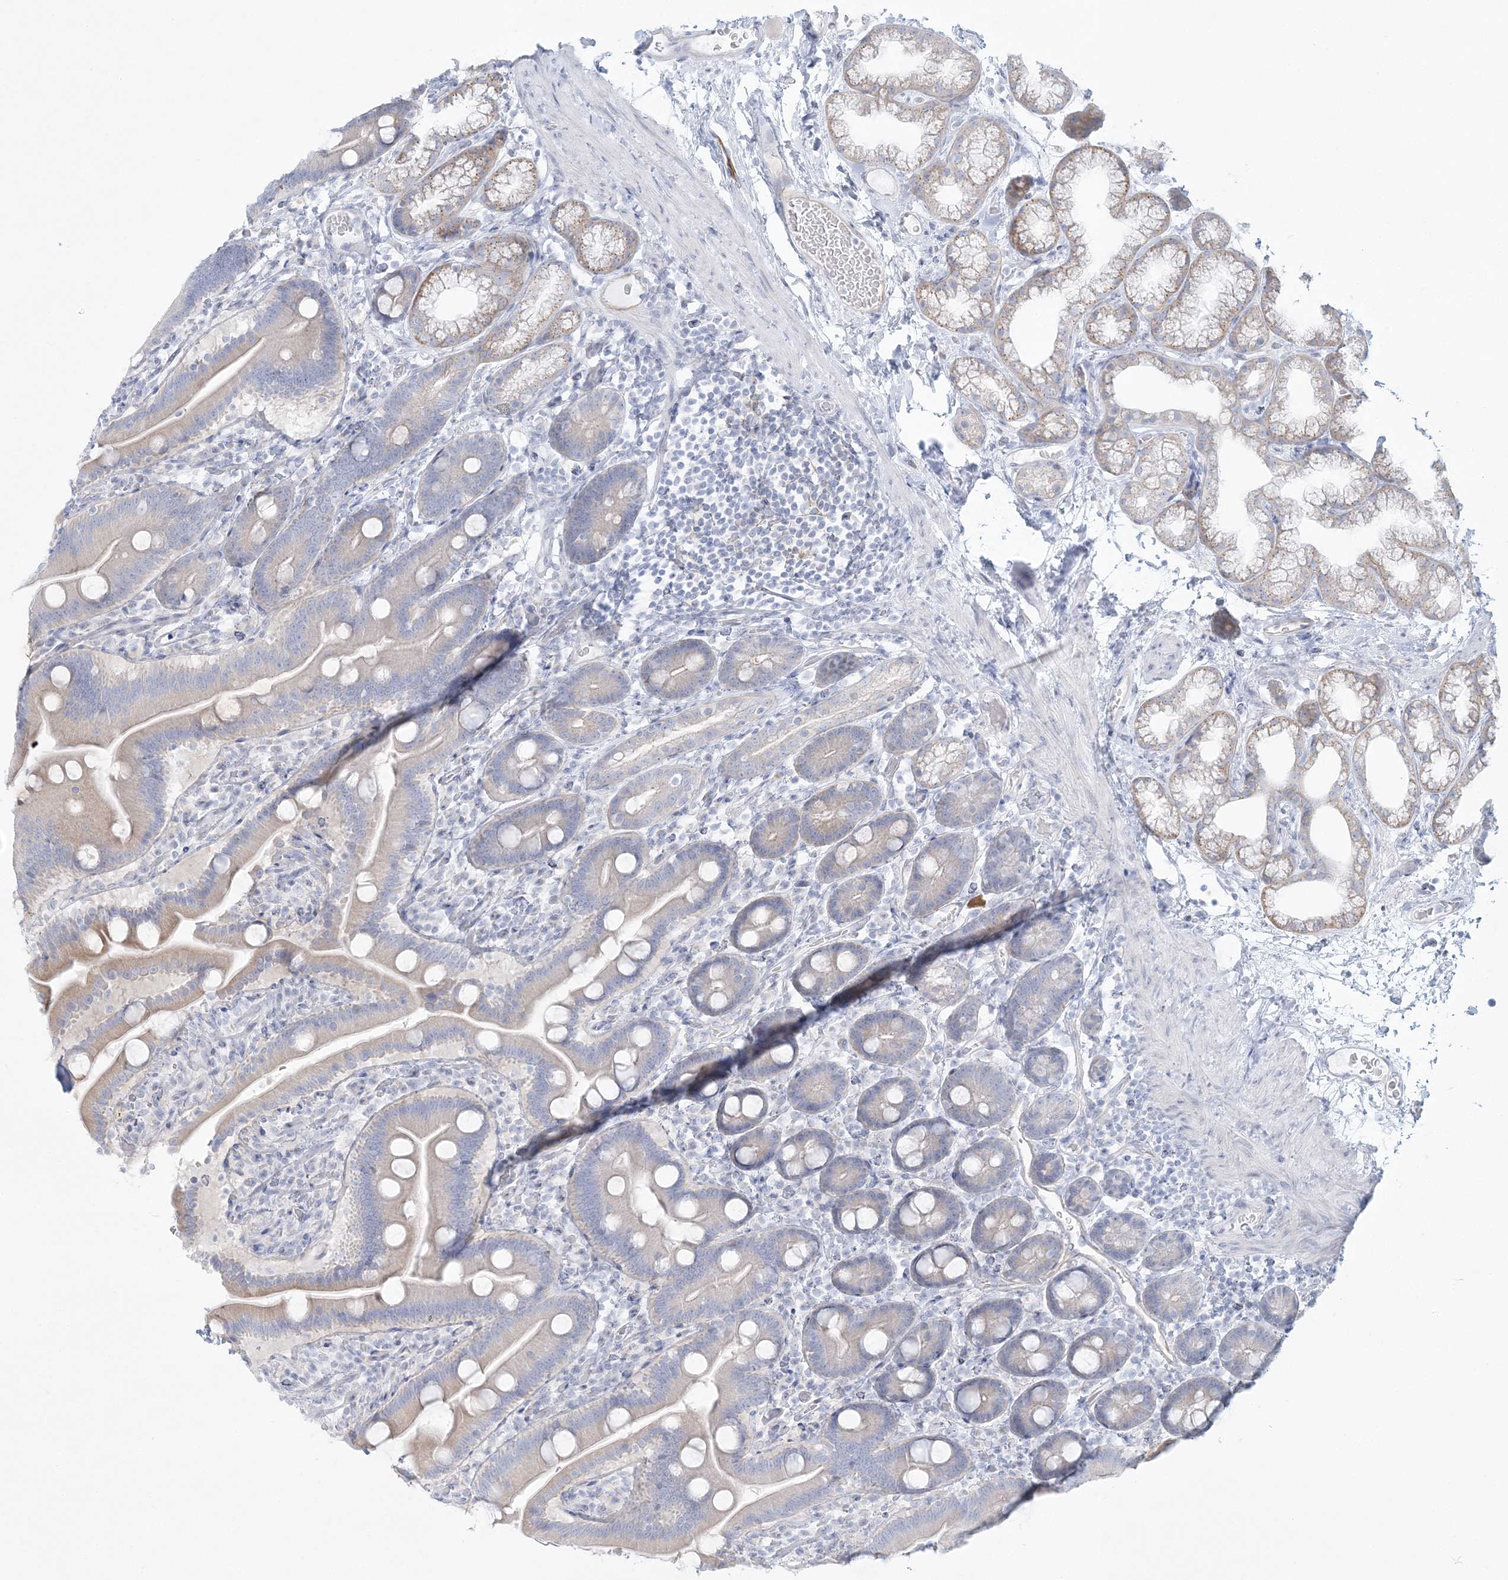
{"staining": {"intensity": "negative", "quantity": "none", "location": "none"}, "tissue": "duodenum", "cell_type": "Glandular cells", "image_type": "normal", "snomed": [{"axis": "morphology", "description": "Normal tissue, NOS"}, {"axis": "topography", "description": "Duodenum"}], "caption": "An immunohistochemistry (IHC) histopathology image of benign duodenum is shown. There is no staining in glandular cells of duodenum.", "gene": "ADGB", "patient": {"sex": "male", "age": 55}}